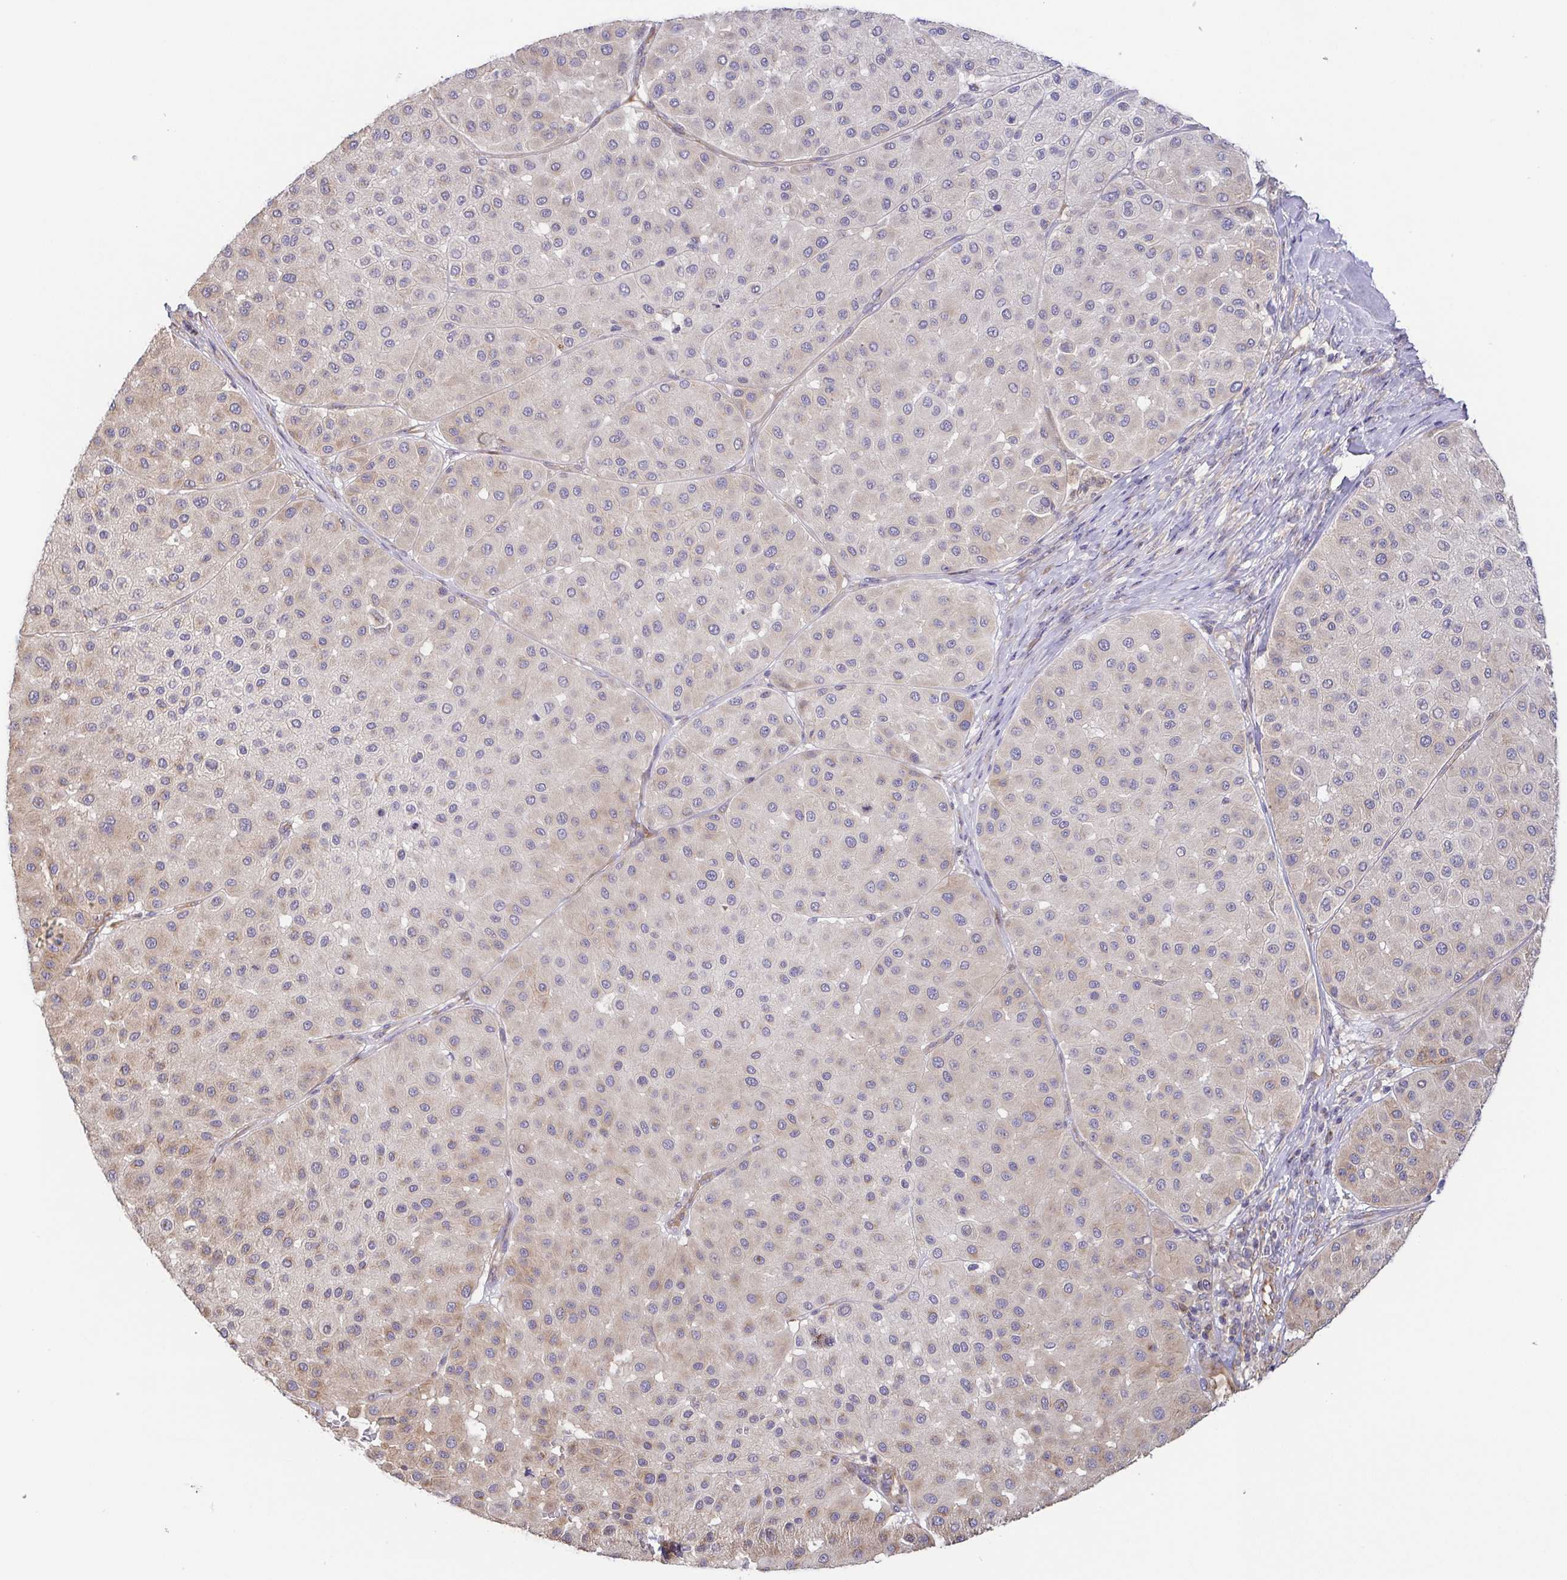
{"staining": {"intensity": "weak", "quantity": "25%-75%", "location": "cytoplasmic/membranous"}, "tissue": "melanoma", "cell_type": "Tumor cells", "image_type": "cancer", "snomed": [{"axis": "morphology", "description": "Malignant melanoma, Metastatic site"}, {"axis": "topography", "description": "Smooth muscle"}], "caption": "Human malignant melanoma (metastatic site) stained for a protein (brown) displays weak cytoplasmic/membranous positive expression in about 25%-75% of tumor cells.", "gene": "EIF3D", "patient": {"sex": "male", "age": 41}}